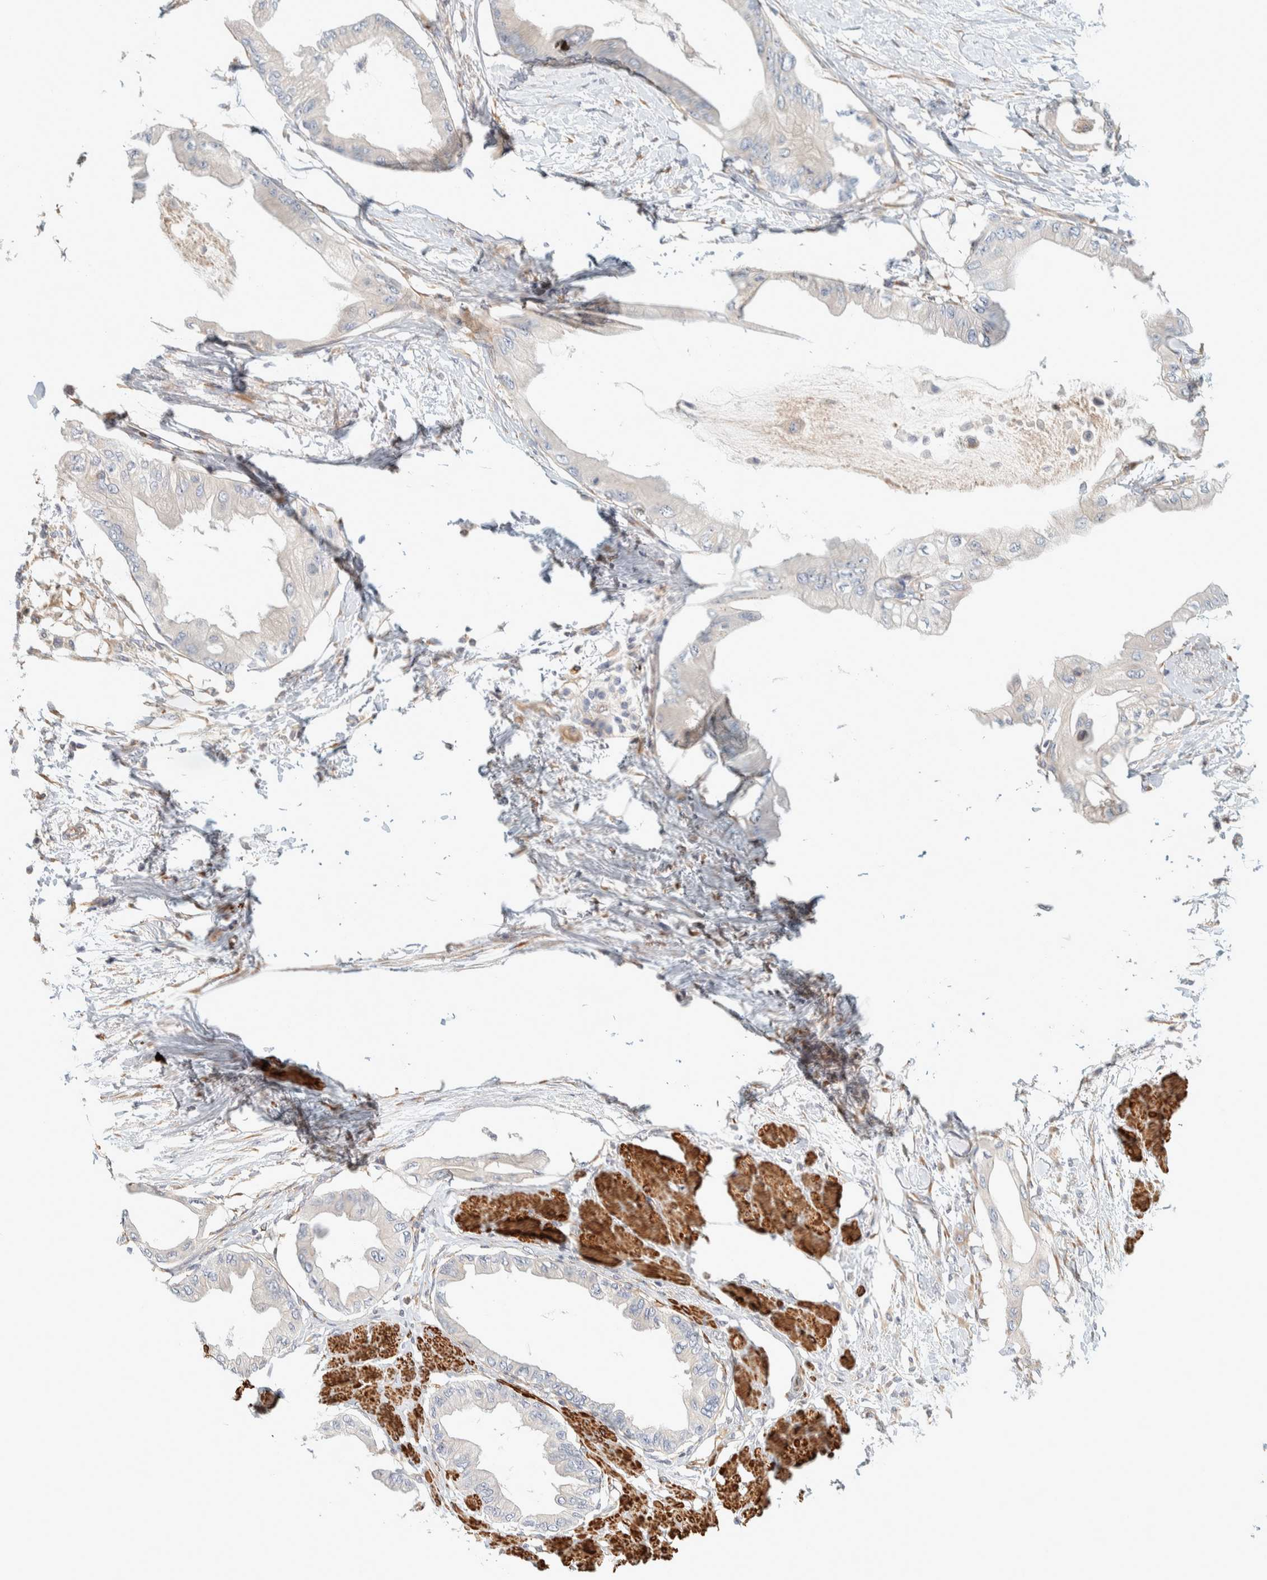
{"staining": {"intensity": "negative", "quantity": "none", "location": "none"}, "tissue": "pancreatic cancer", "cell_type": "Tumor cells", "image_type": "cancer", "snomed": [{"axis": "morphology", "description": "Normal tissue, NOS"}, {"axis": "morphology", "description": "Adenocarcinoma, NOS"}, {"axis": "topography", "description": "Pancreas"}, {"axis": "topography", "description": "Duodenum"}], "caption": "Immunohistochemistry (IHC) of human adenocarcinoma (pancreatic) reveals no positivity in tumor cells.", "gene": "CDR2", "patient": {"sex": "female", "age": 60}}